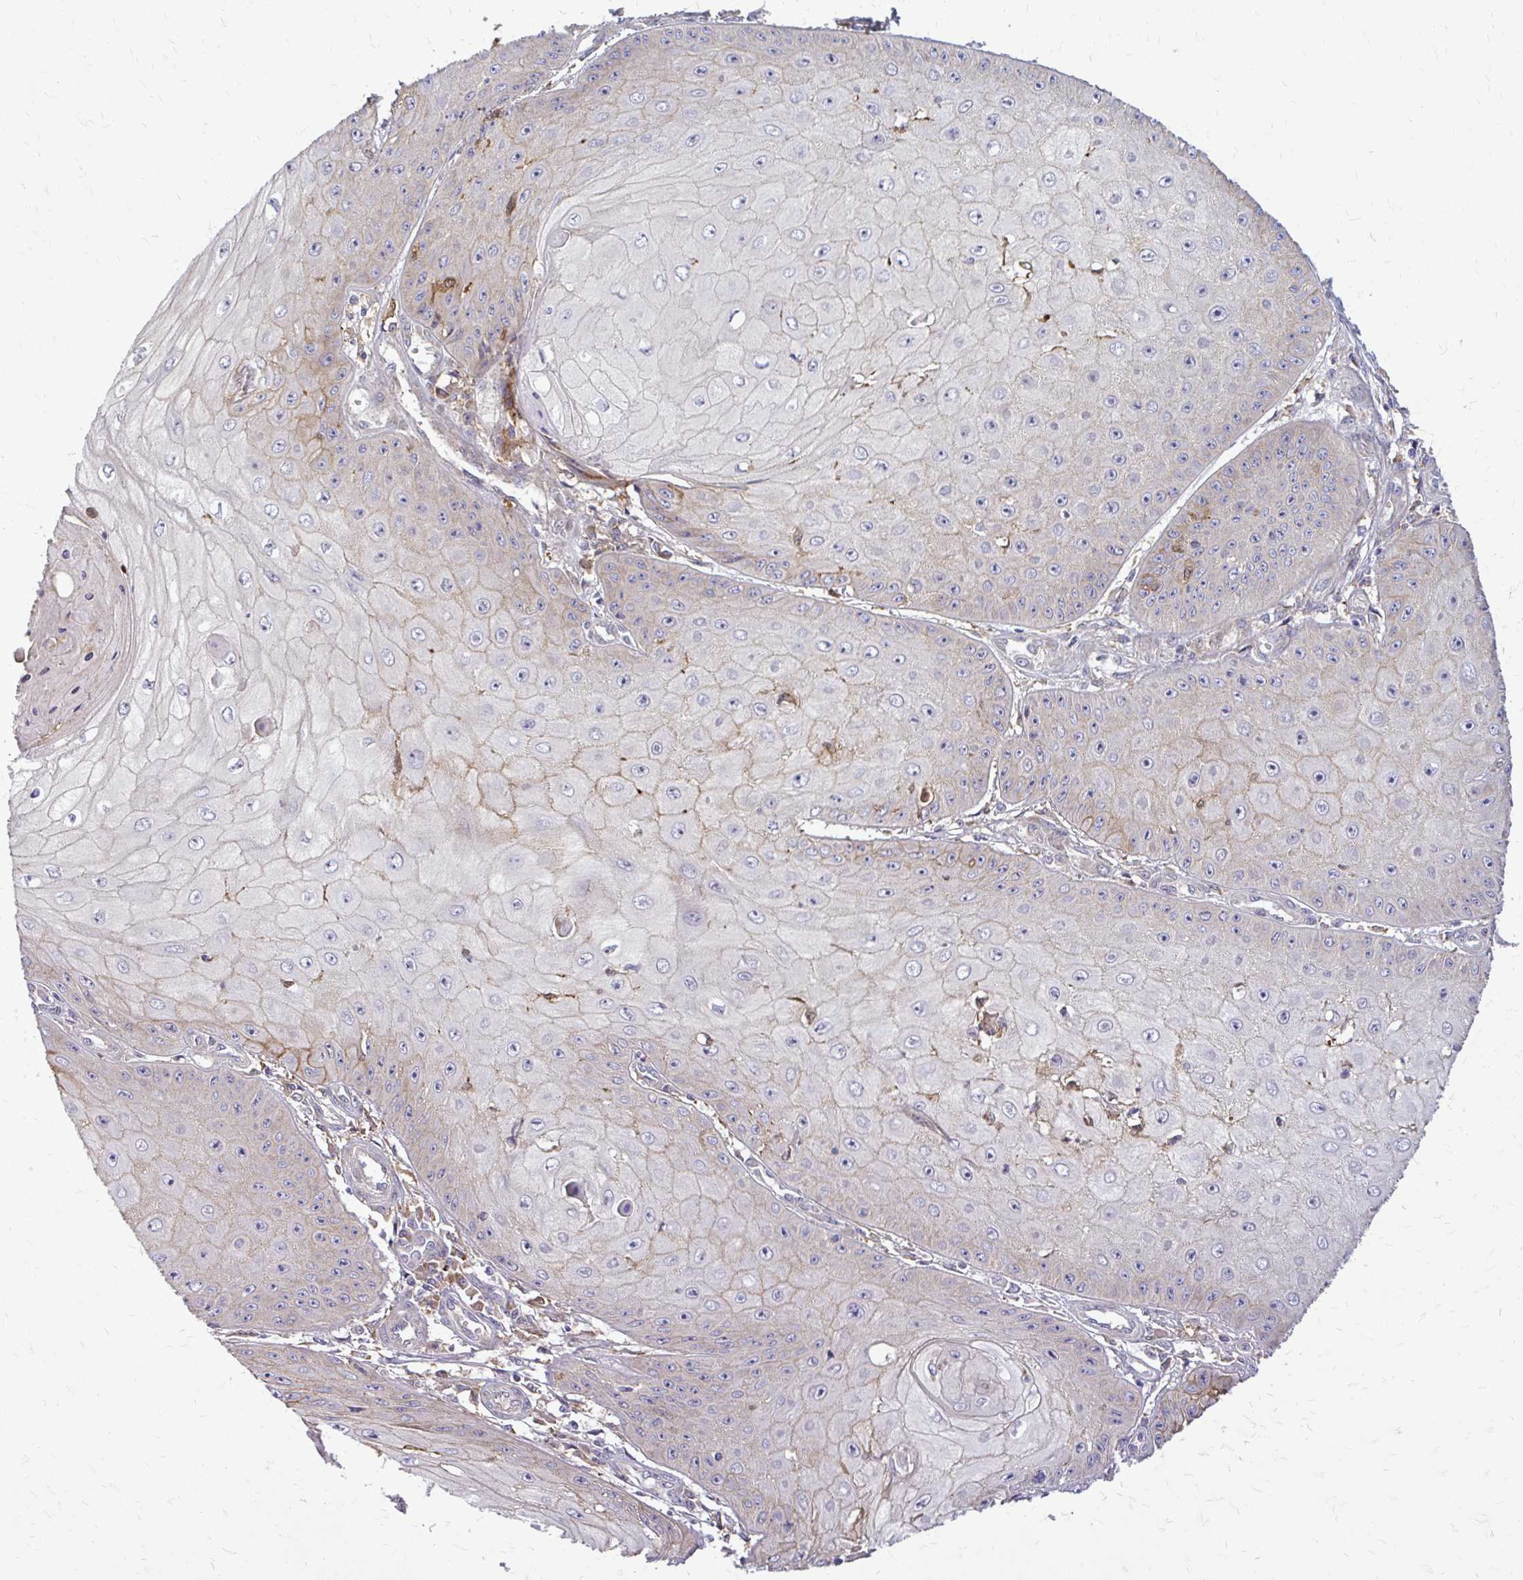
{"staining": {"intensity": "weak", "quantity": "25%-75%", "location": "cytoplasmic/membranous"}, "tissue": "skin cancer", "cell_type": "Tumor cells", "image_type": "cancer", "snomed": [{"axis": "morphology", "description": "Squamous cell carcinoma, NOS"}, {"axis": "topography", "description": "Skin"}], "caption": "This is a histology image of IHC staining of skin cancer (squamous cell carcinoma), which shows weak positivity in the cytoplasmic/membranous of tumor cells.", "gene": "OXNAD1", "patient": {"sex": "male", "age": 70}}